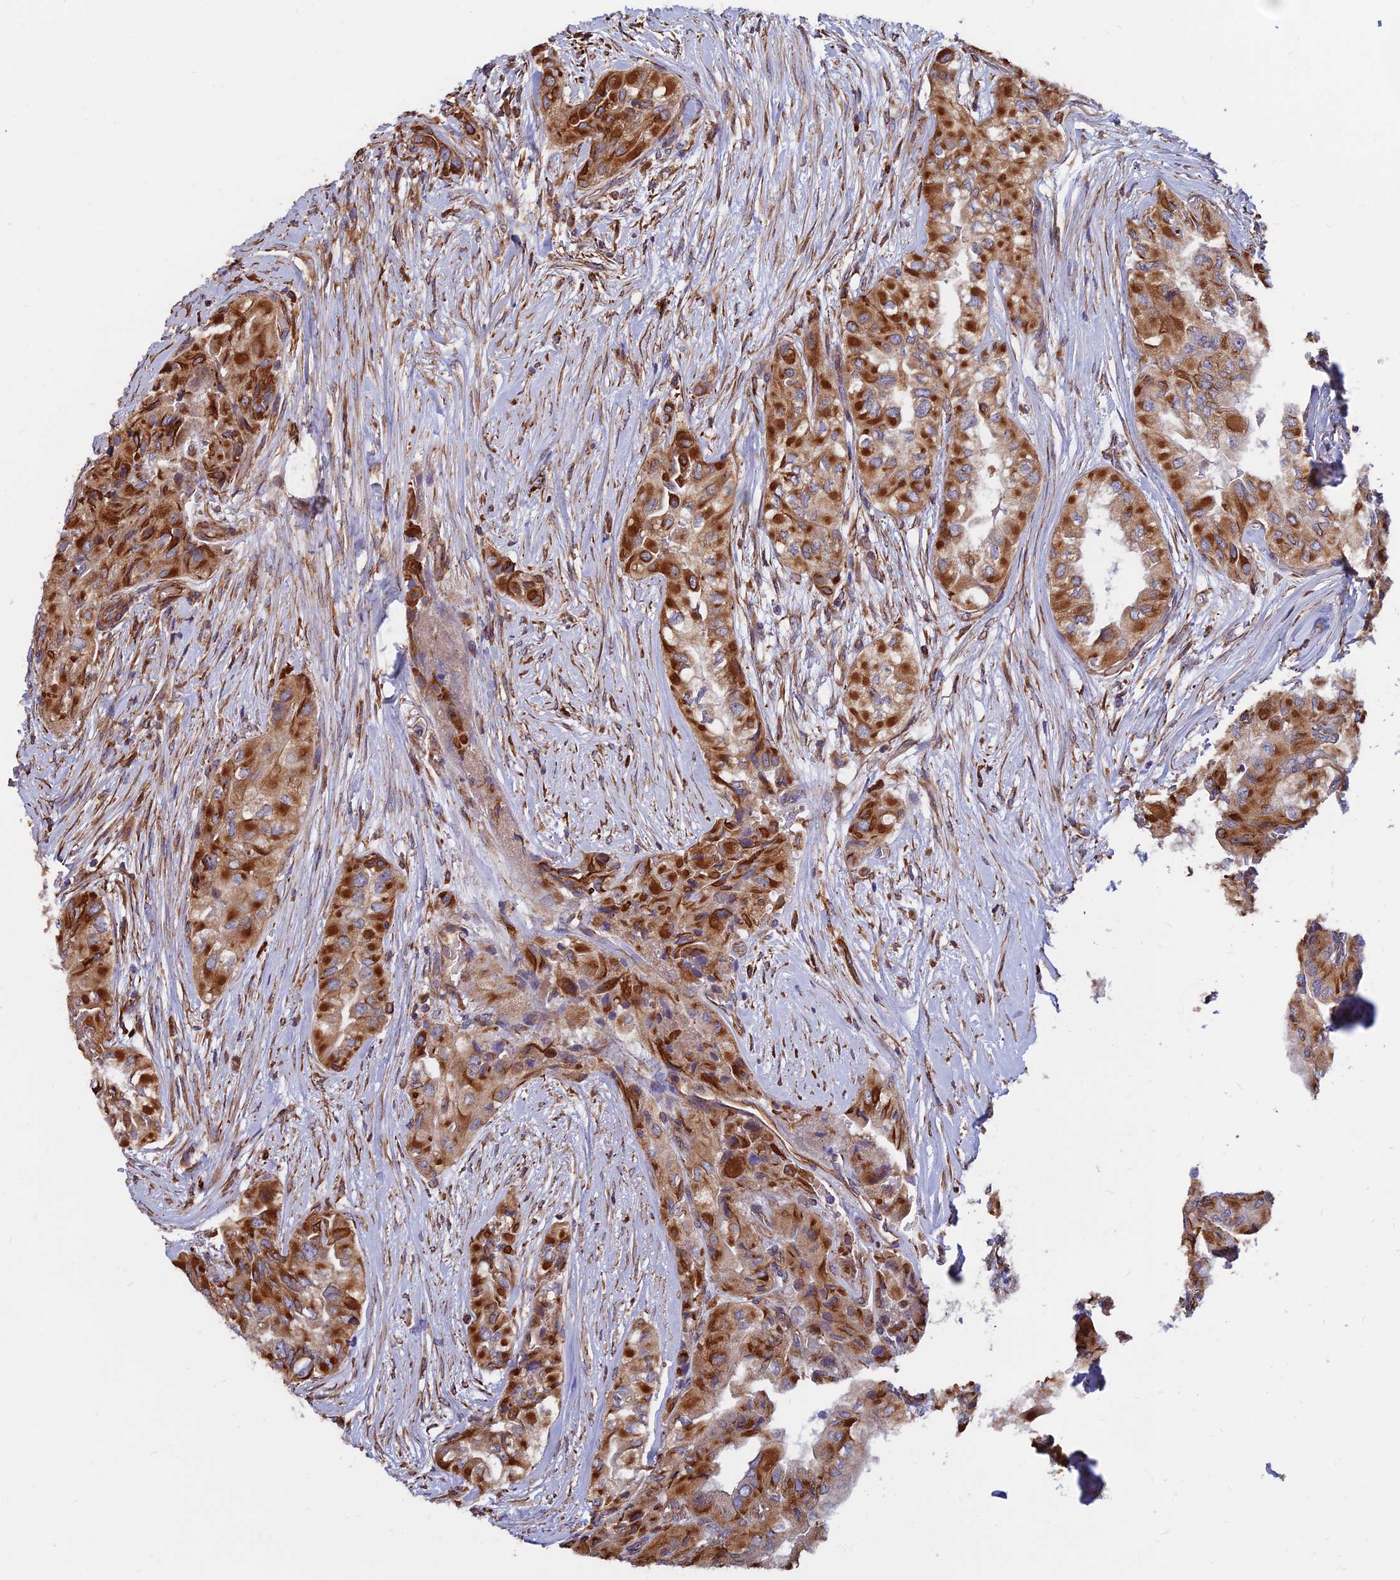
{"staining": {"intensity": "strong", "quantity": ">75%", "location": "cytoplasmic/membranous"}, "tissue": "thyroid cancer", "cell_type": "Tumor cells", "image_type": "cancer", "snomed": [{"axis": "morphology", "description": "Papillary adenocarcinoma, NOS"}, {"axis": "topography", "description": "Thyroid gland"}], "caption": "This micrograph displays immunohistochemistry staining of thyroid papillary adenocarcinoma, with high strong cytoplasmic/membranous expression in approximately >75% of tumor cells.", "gene": "CDK18", "patient": {"sex": "female", "age": 59}}